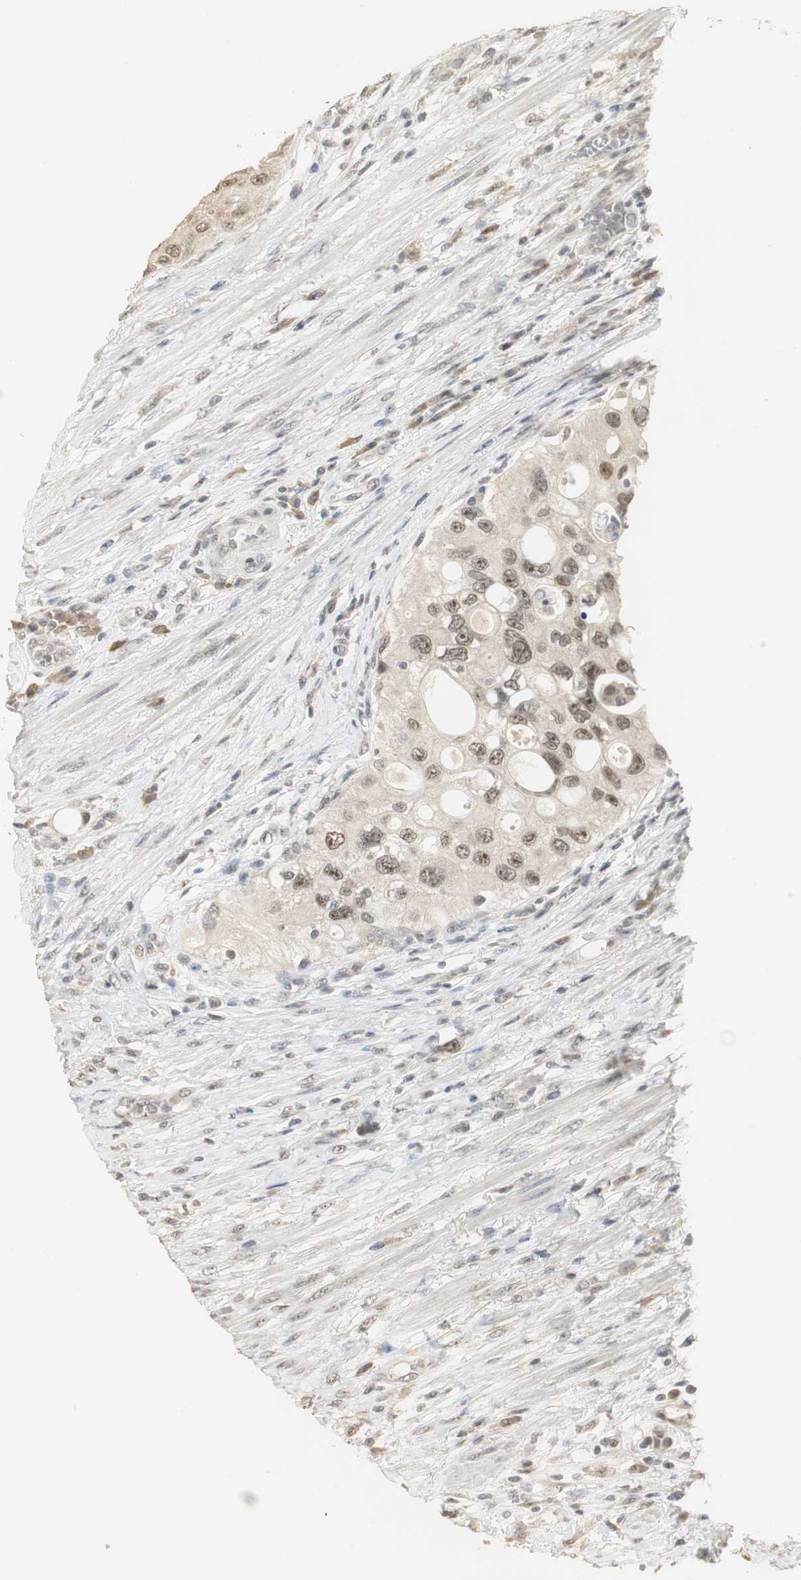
{"staining": {"intensity": "weak", "quantity": "<25%", "location": "cytoplasmic/membranous,nuclear"}, "tissue": "urothelial cancer", "cell_type": "Tumor cells", "image_type": "cancer", "snomed": [{"axis": "morphology", "description": "Urothelial carcinoma, High grade"}, {"axis": "topography", "description": "Urinary bladder"}], "caption": "High-grade urothelial carcinoma was stained to show a protein in brown. There is no significant expression in tumor cells. The staining is performed using DAB (3,3'-diaminobenzidine) brown chromogen with nuclei counter-stained in using hematoxylin.", "gene": "ELOA", "patient": {"sex": "female", "age": 56}}